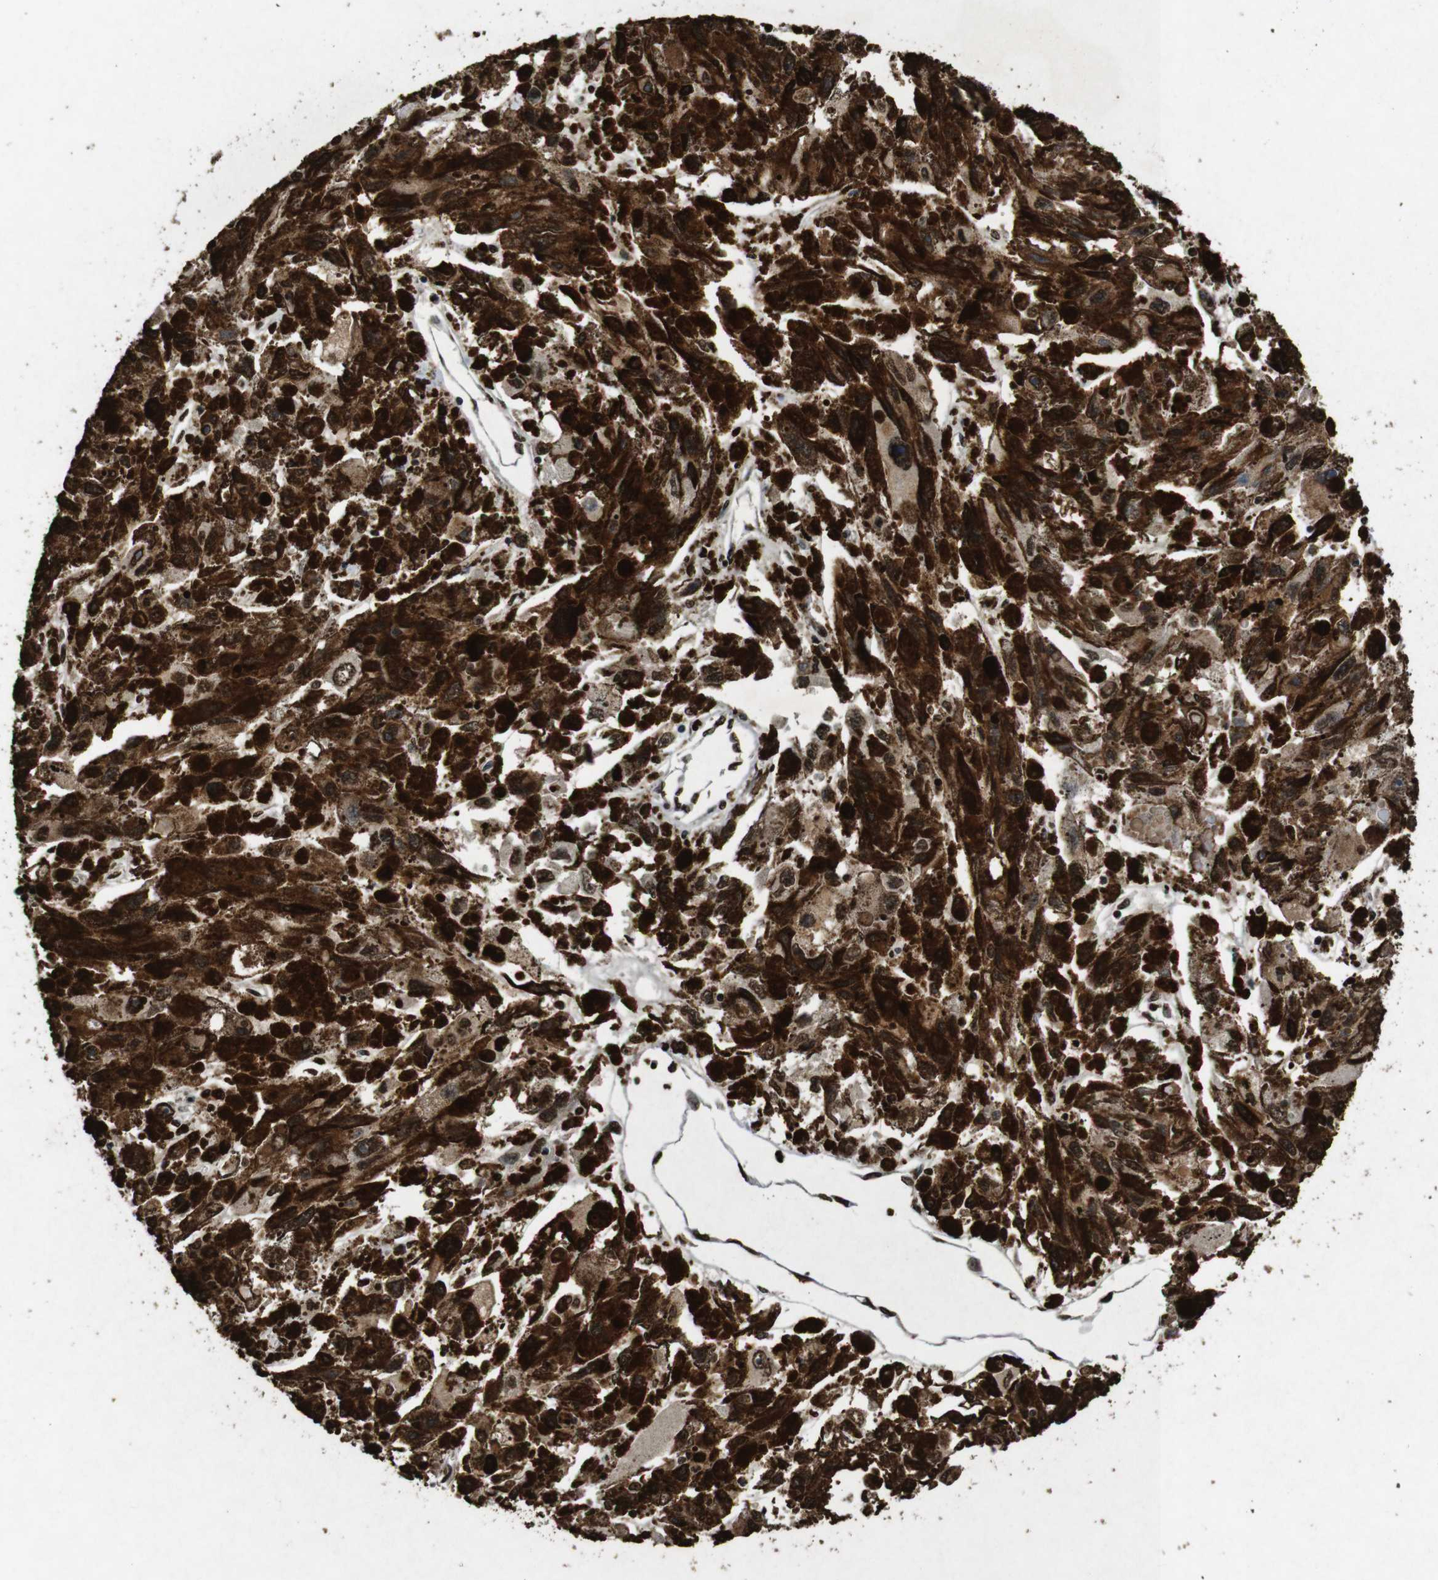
{"staining": {"intensity": "strong", "quantity": ">75%", "location": "nuclear"}, "tissue": "melanoma", "cell_type": "Tumor cells", "image_type": "cancer", "snomed": [{"axis": "morphology", "description": "Malignant melanoma, NOS"}, {"axis": "topography", "description": "Skin"}], "caption": "Melanoma stained with immunohistochemistry (IHC) displays strong nuclear positivity in approximately >75% of tumor cells. Nuclei are stained in blue.", "gene": "MDM2", "patient": {"sex": "female", "age": 104}}